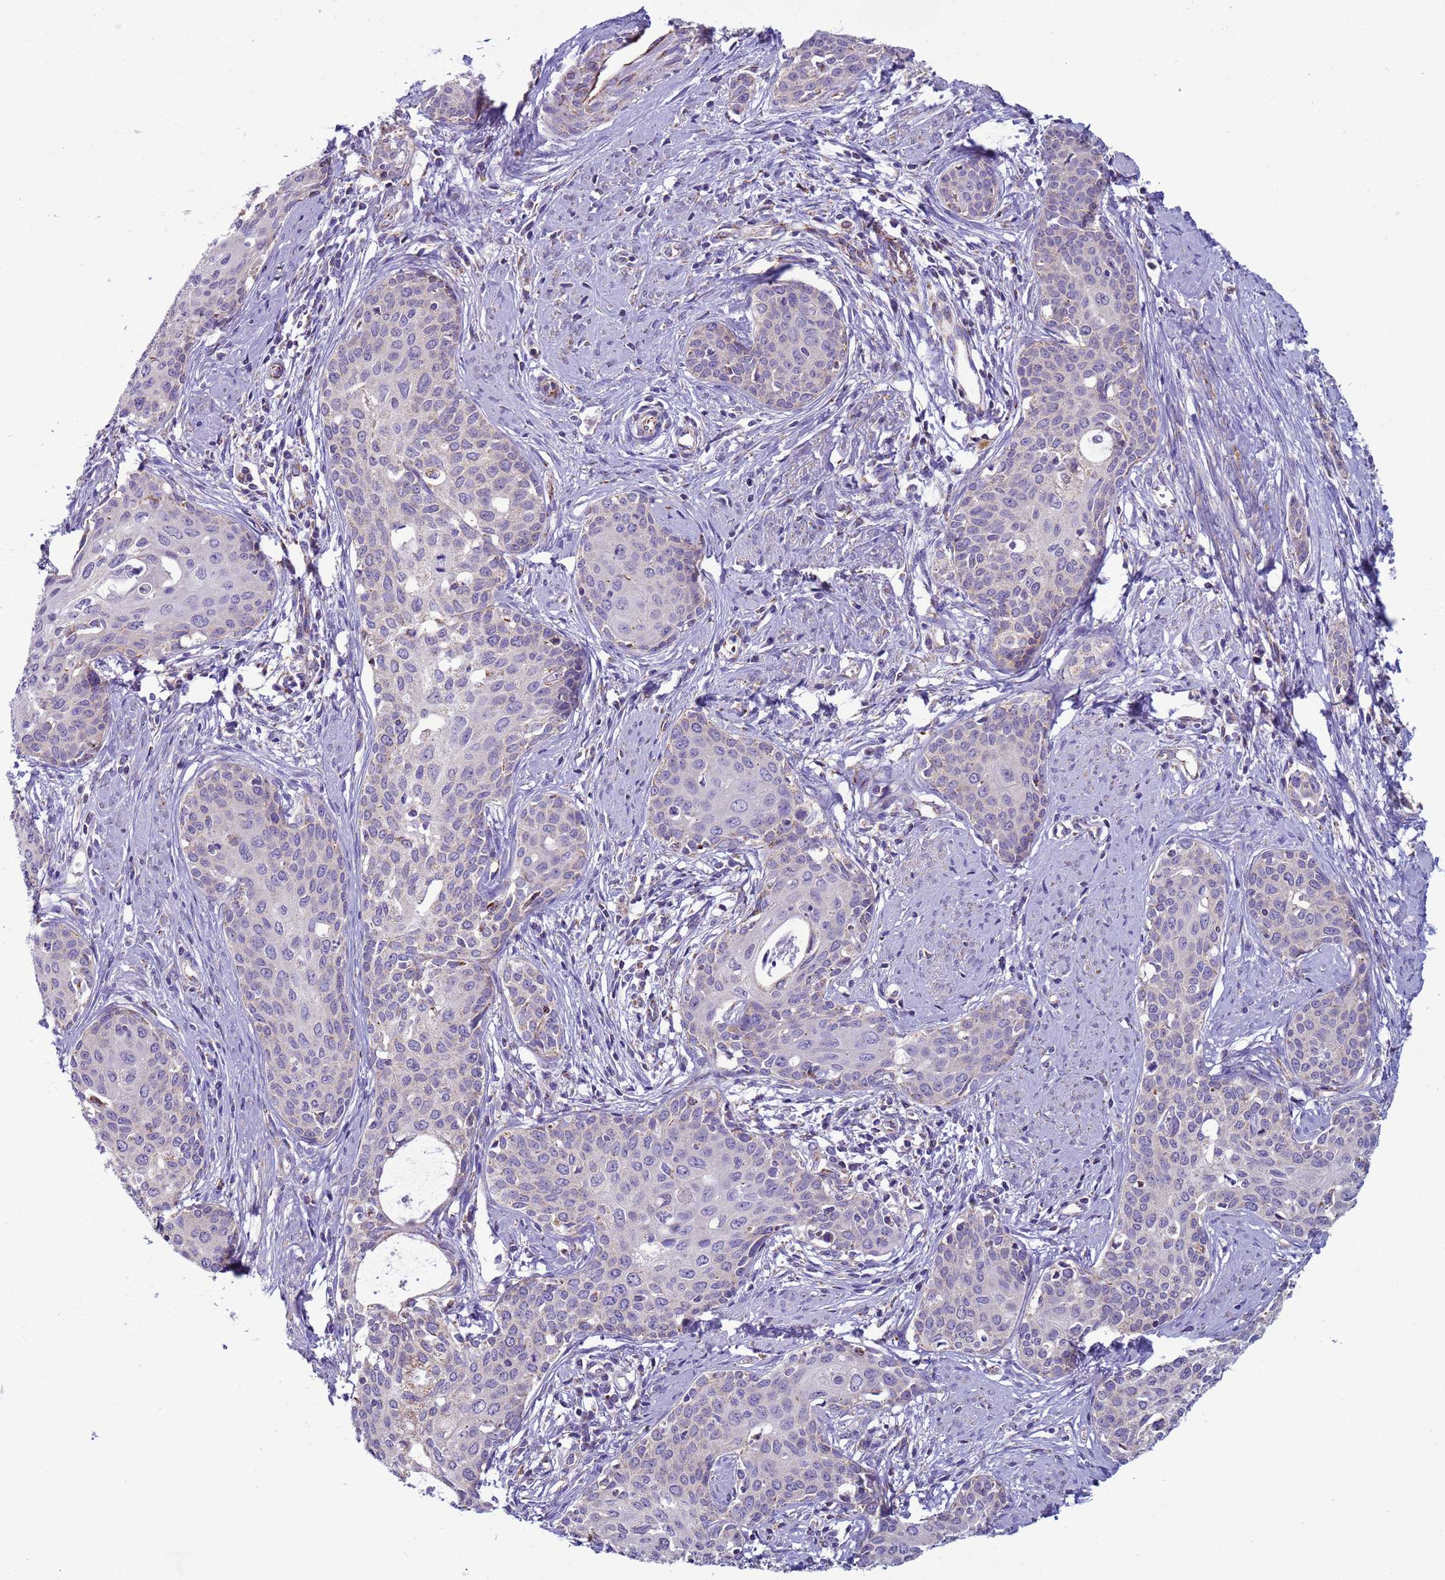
{"staining": {"intensity": "negative", "quantity": "none", "location": "none"}, "tissue": "cervical cancer", "cell_type": "Tumor cells", "image_type": "cancer", "snomed": [{"axis": "morphology", "description": "Squamous cell carcinoma, NOS"}, {"axis": "topography", "description": "Cervix"}], "caption": "IHC of cervical cancer (squamous cell carcinoma) shows no positivity in tumor cells. (DAB (3,3'-diaminobenzidine) immunohistochemistry (IHC) with hematoxylin counter stain).", "gene": "NCALD", "patient": {"sex": "female", "age": 46}}